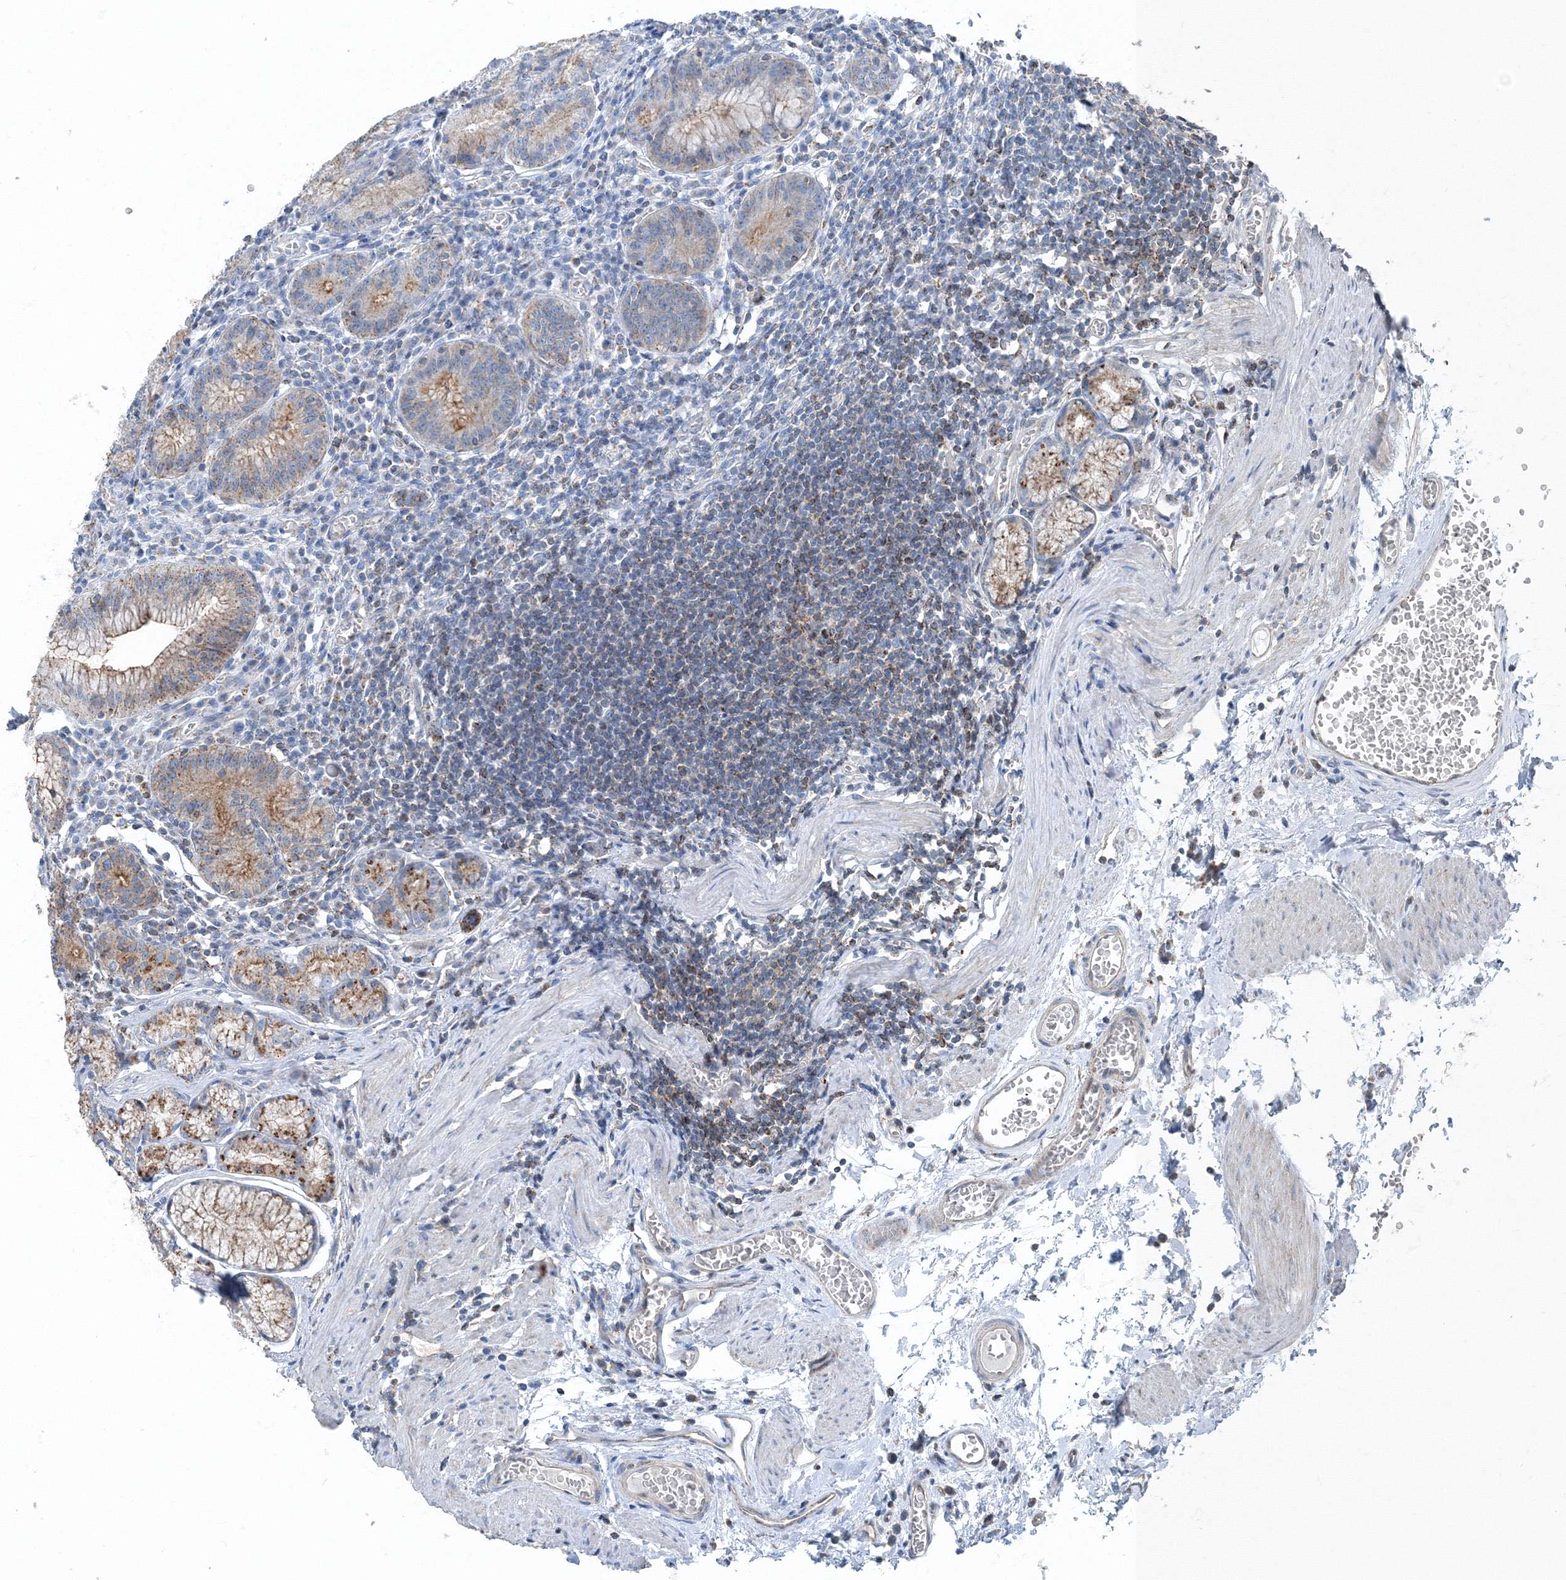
{"staining": {"intensity": "strong", "quantity": "<25%", "location": "cytoplasmic/membranous"}, "tissue": "stomach", "cell_type": "Glandular cells", "image_type": "normal", "snomed": [{"axis": "morphology", "description": "Normal tissue, NOS"}, {"axis": "topography", "description": "Stomach"}], "caption": "Stomach stained with IHC exhibits strong cytoplasmic/membranous expression in approximately <25% of glandular cells. (Stains: DAB (3,3'-diaminobenzidine) in brown, nuclei in blue, Microscopy: brightfield microscopy at high magnification).", "gene": "AASDH", "patient": {"sex": "male", "age": 55}}